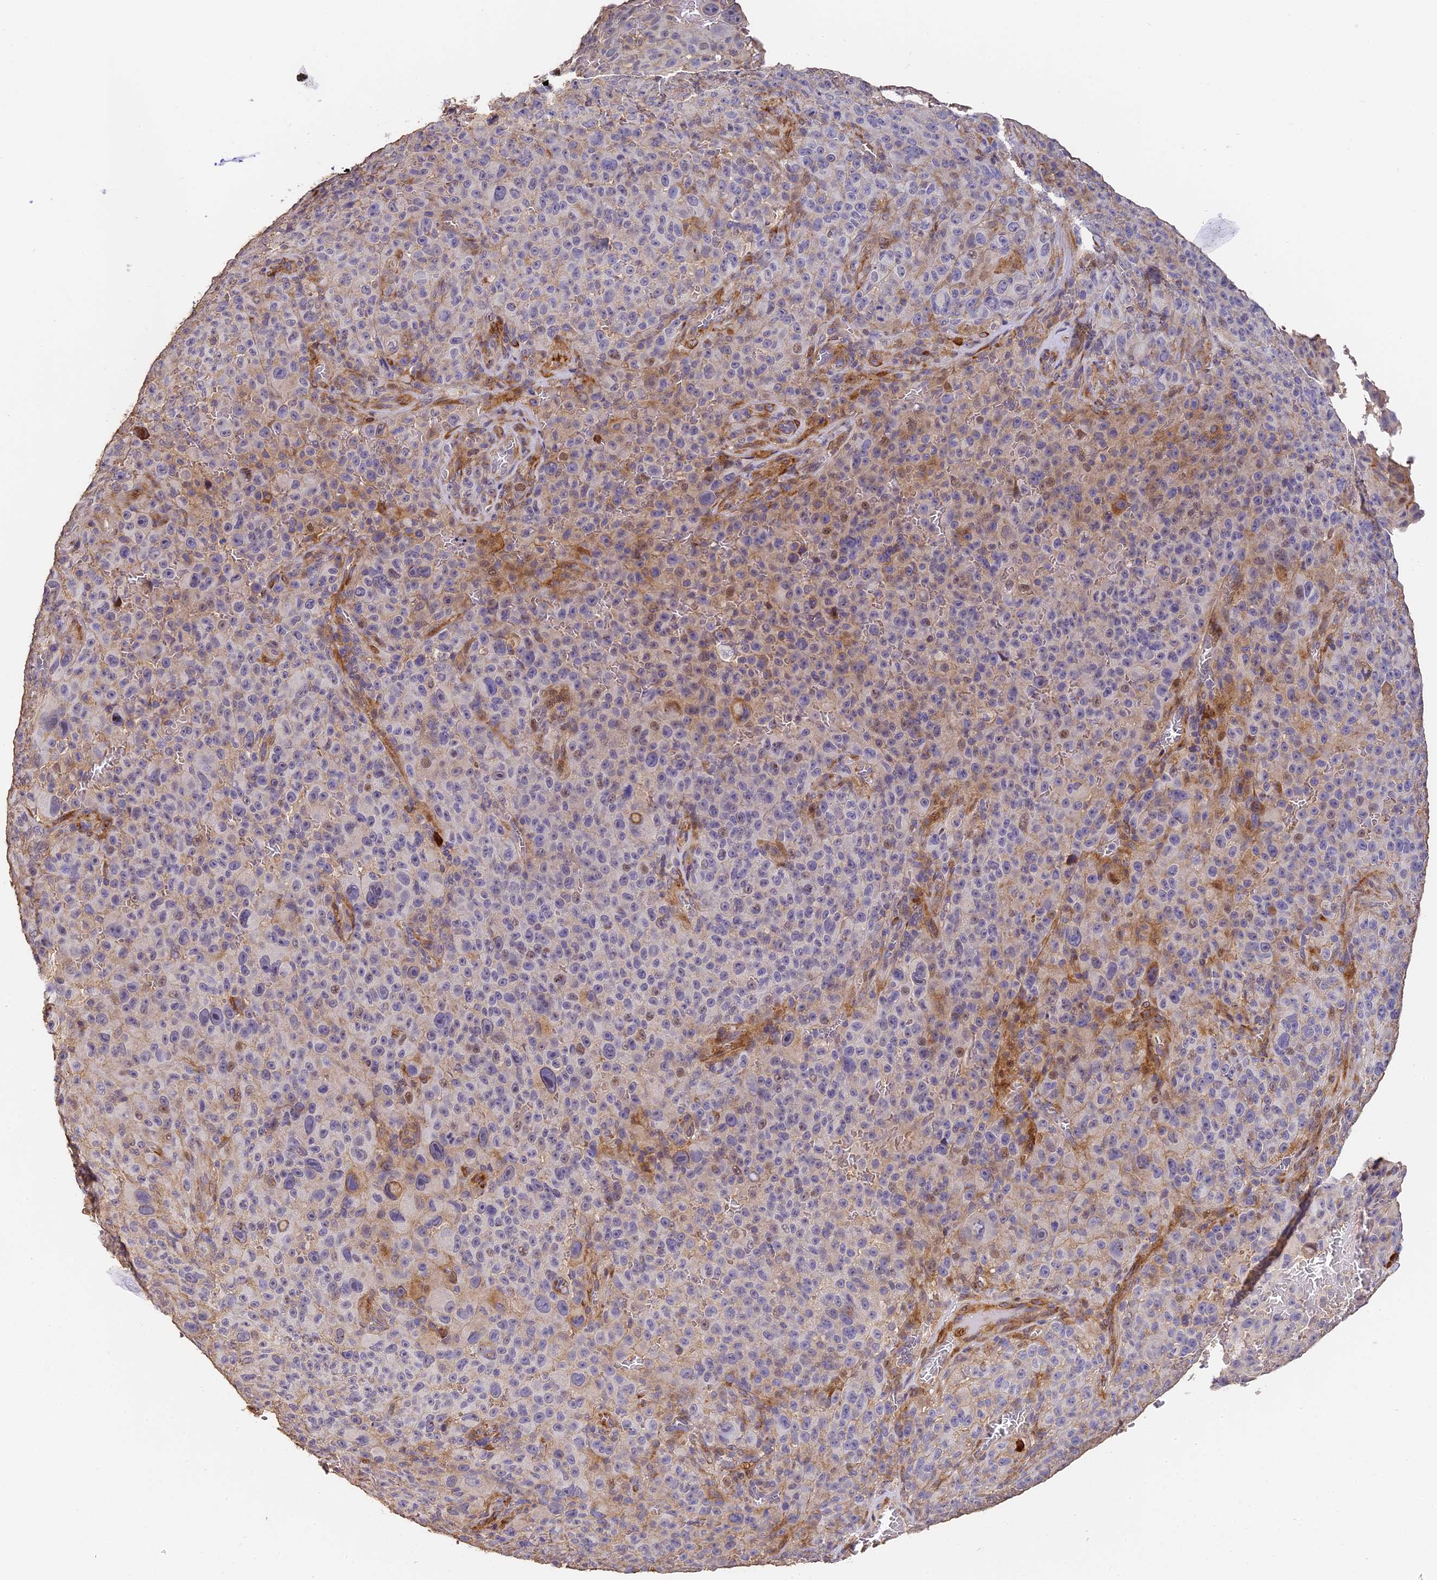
{"staining": {"intensity": "negative", "quantity": "none", "location": "none"}, "tissue": "melanoma", "cell_type": "Tumor cells", "image_type": "cancer", "snomed": [{"axis": "morphology", "description": "Malignant melanoma, NOS"}, {"axis": "topography", "description": "Skin"}], "caption": "There is no significant positivity in tumor cells of melanoma.", "gene": "SLC11A1", "patient": {"sex": "female", "age": 82}}